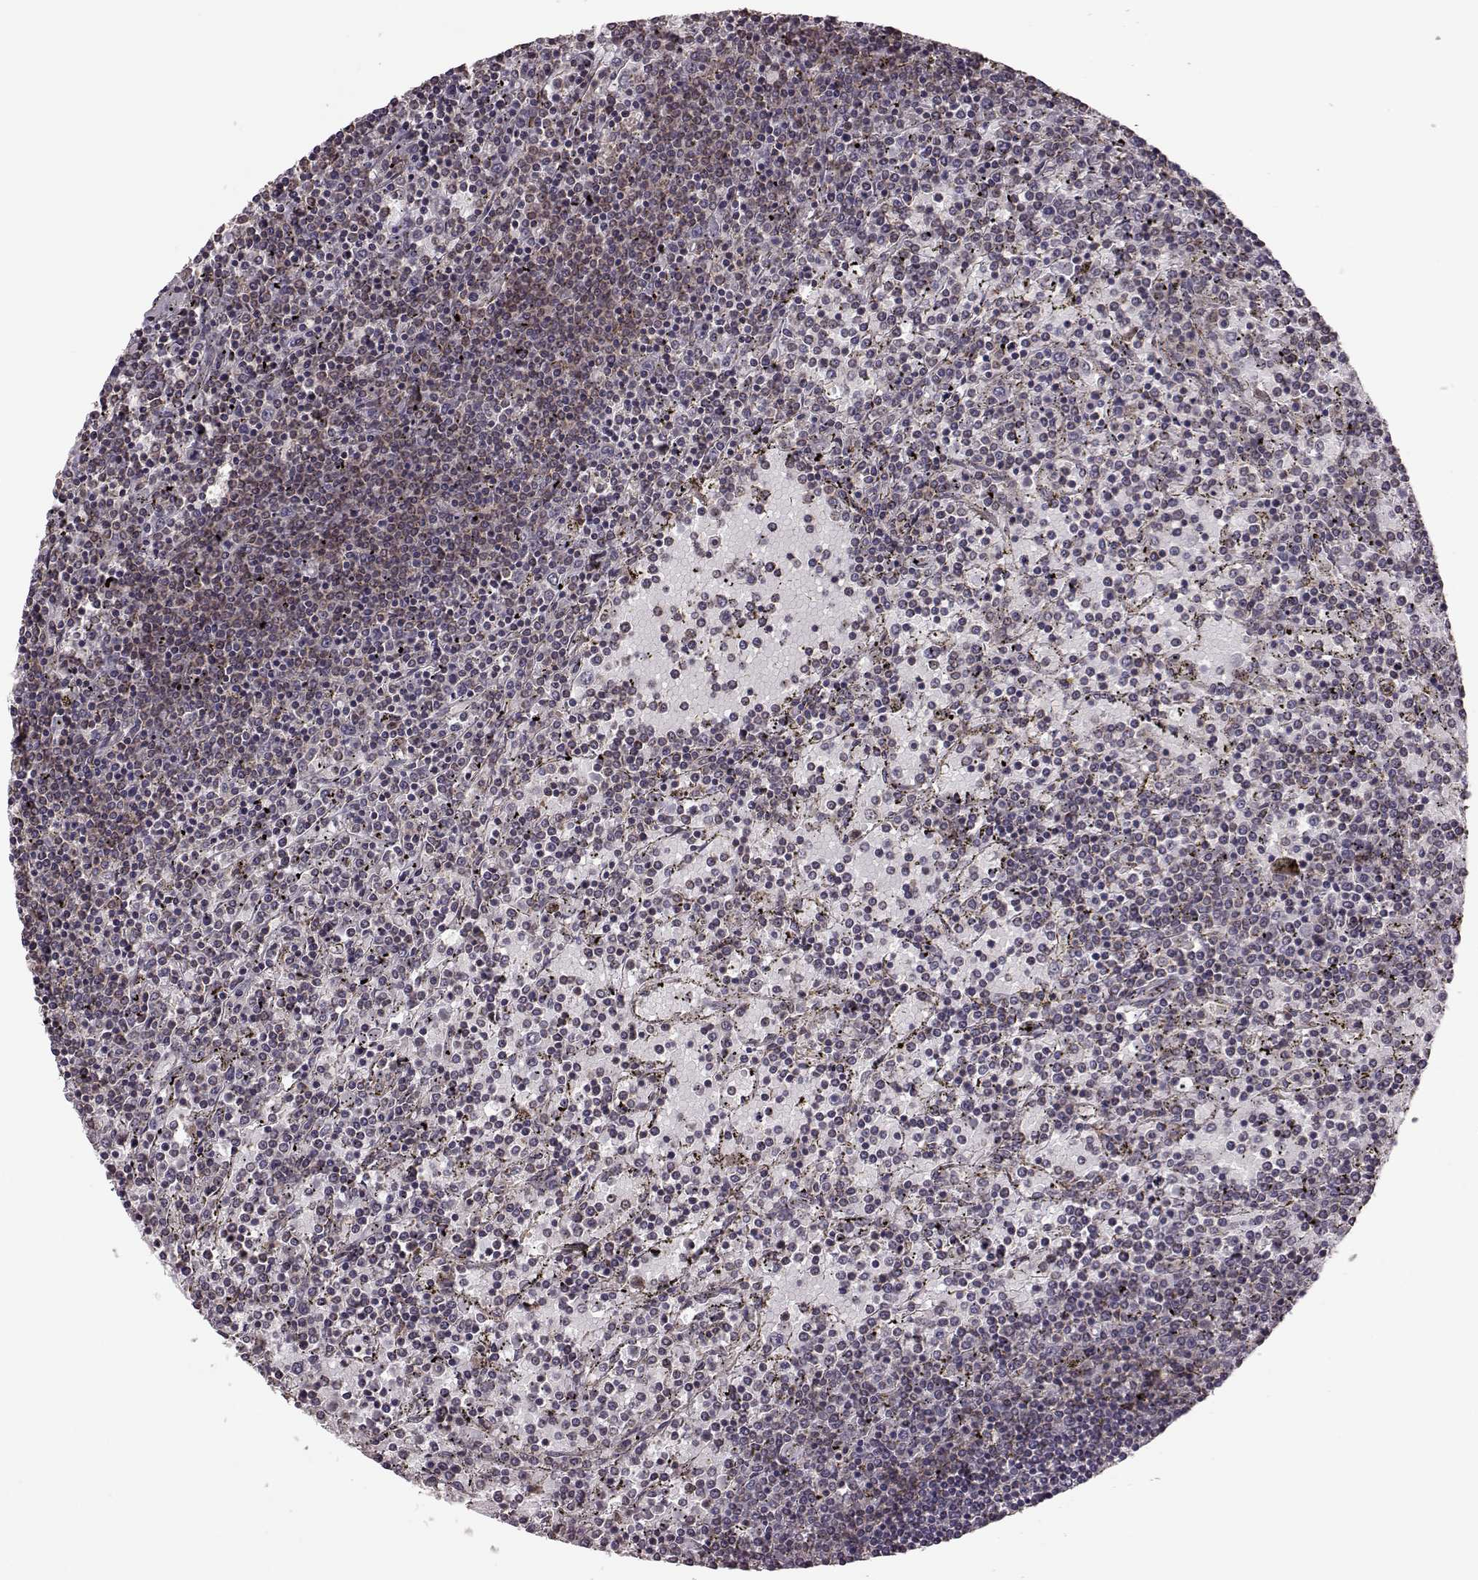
{"staining": {"intensity": "negative", "quantity": "none", "location": "none"}, "tissue": "lymphoma", "cell_type": "Tumor cells", "image_type": "cancer", "snomed": [{"axis": "morphology", "description": "Malignant lymphoma, non-Hodgkin's type, Low grade"}, {"axis": "topography", "description": "Spleen"}], "caption": "An image of human lymphoma is negative for staining in tumor cells.", "gene": "PUDP", "patient": {"sex": "female", "age": 77}}